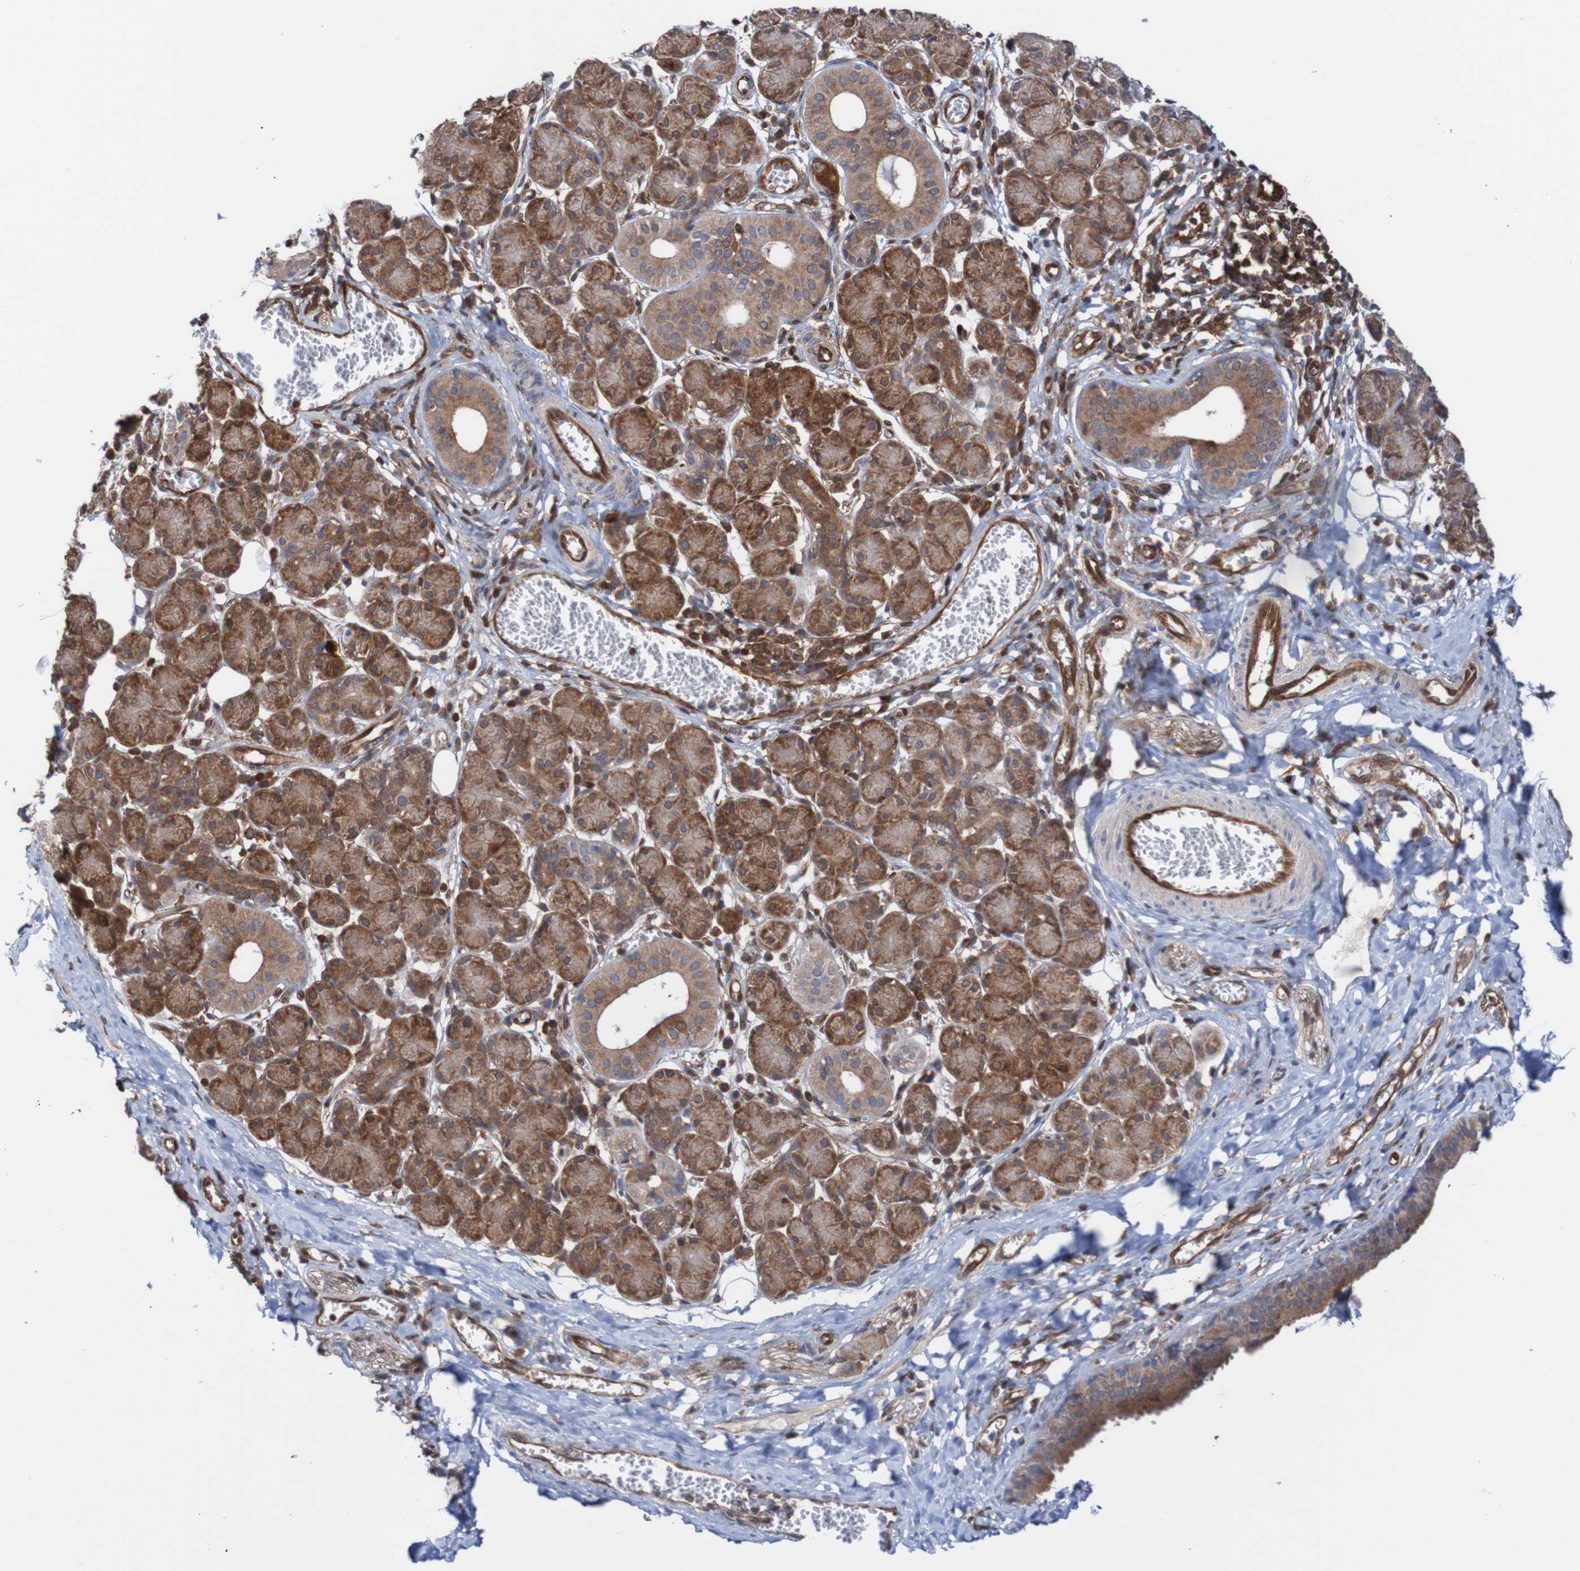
{"staining": {"intensity": "strong", "quantity": "25%-75%", "location": "cytoplasmic/membranous"}, "tissue": "salivary gland", "cell_type": "Glandular cells", "image_type": "normal", "snomed": [{"axis": "morphology", "description": "Normal tissue, NOS"}, {"axis": "morphology", "description": "Inflammation, NOS"}, {"axis": "topography", "description": "Lymph node"}, {"axis": "topography", "description": "Salivary gland"}], "caption": "This micrograph exhibits unremarkable salivary gland stained with IHC to label a protein in brown. The cytoplasmic/membranous of glandular cells show strong positivity for the protein. Nuclei are counter-stained blue.", "gene": "RIGI", "patient": {"sex": "male", "age": 3}}